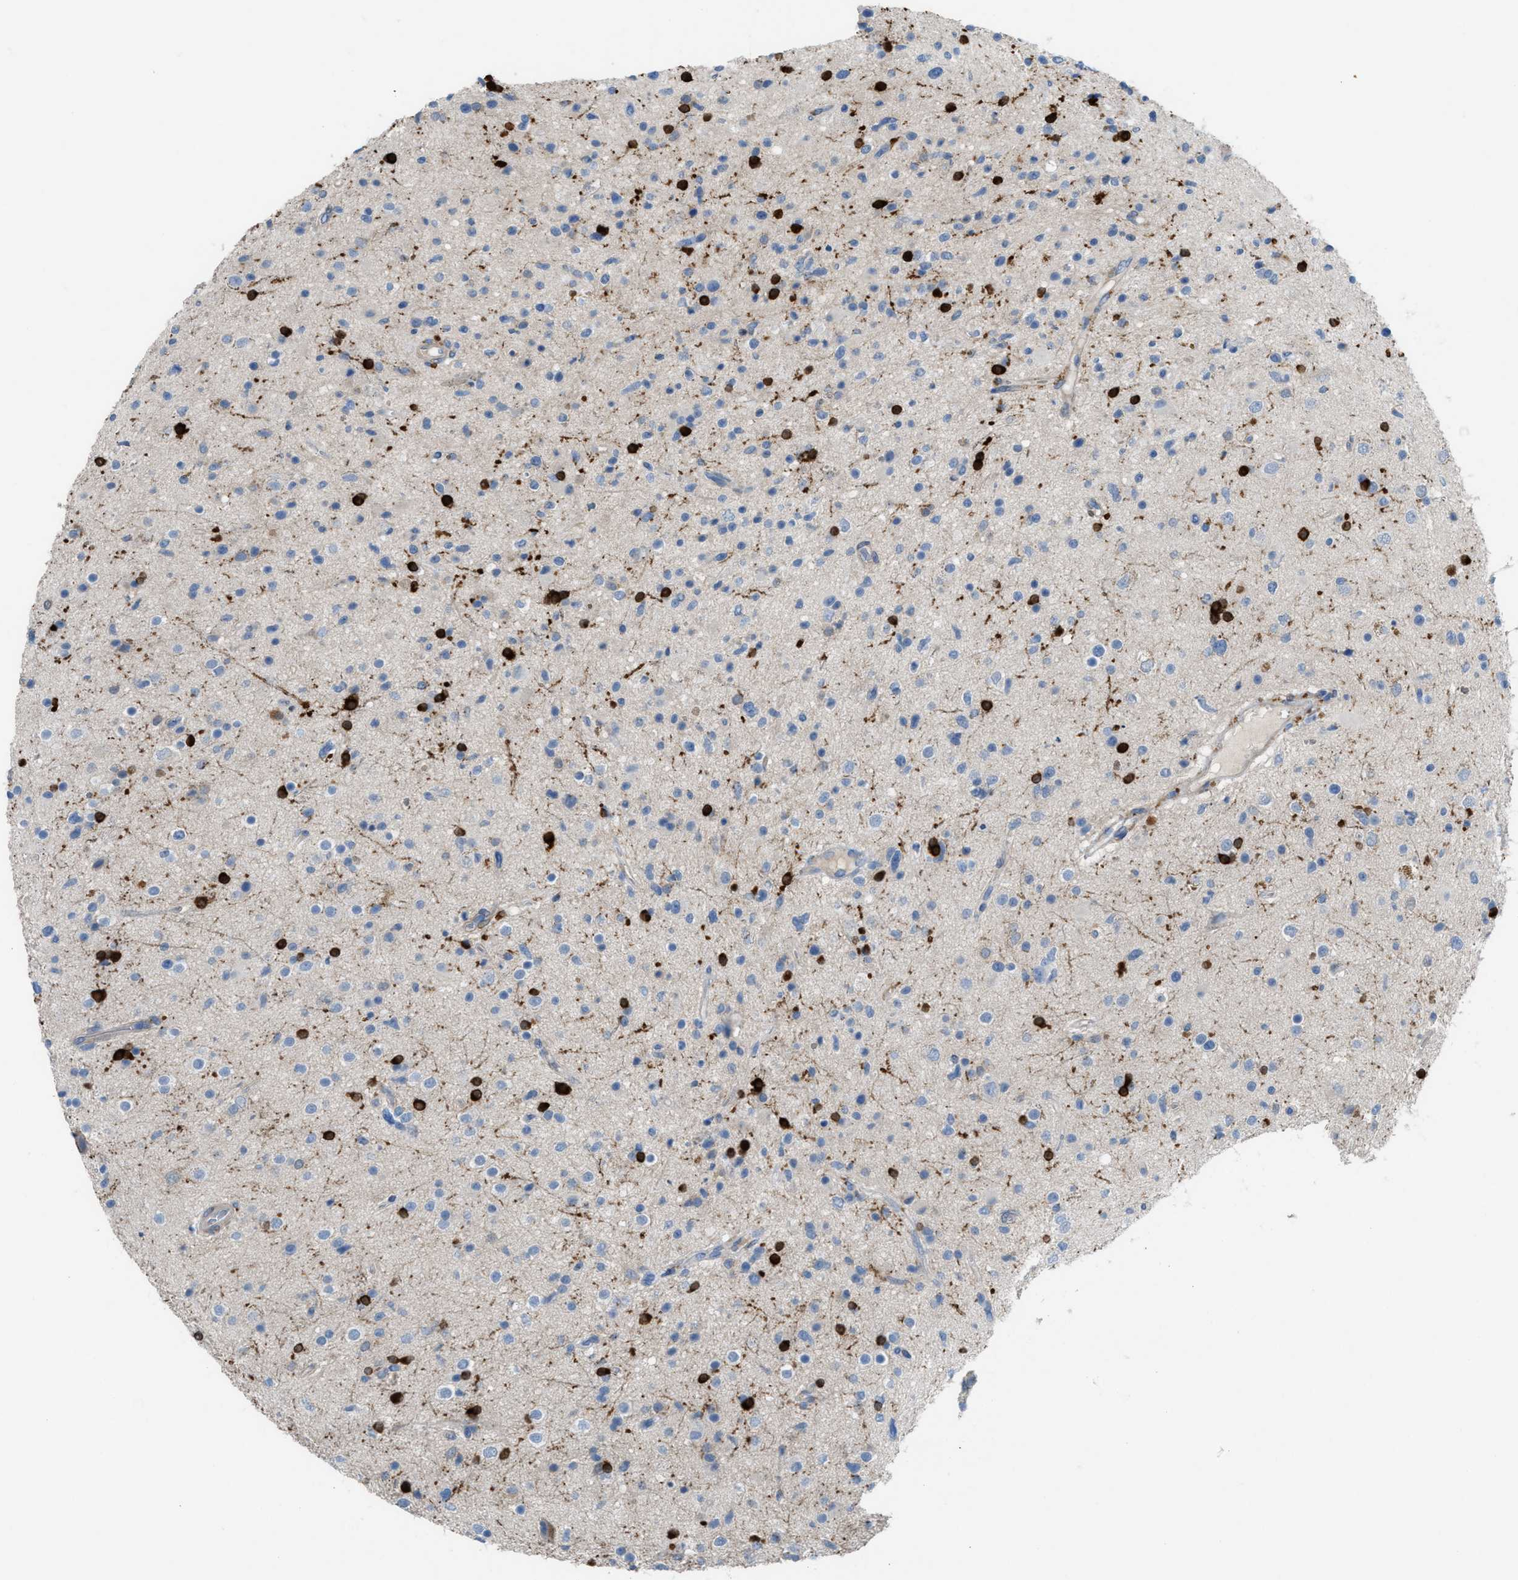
{"staining": {"intensity": "negative", "quantity": "none", "location": "none"}, "tissue": "glioma", "cell_type": "Tumor cells", "image_type": "cancer", "snomed": [{"axis": "morphology", "description": "Glioma, malignant, High grade"}, {"axis": "topography", "description": "Brain"}], "caption": "DAB (3,3'-diaminobenzidine) immunohistochemical staining of glioma displays no significant positivity in tumor cells.", "gene": "ASPA", "patient": {"sex": "male", "age": 33}}